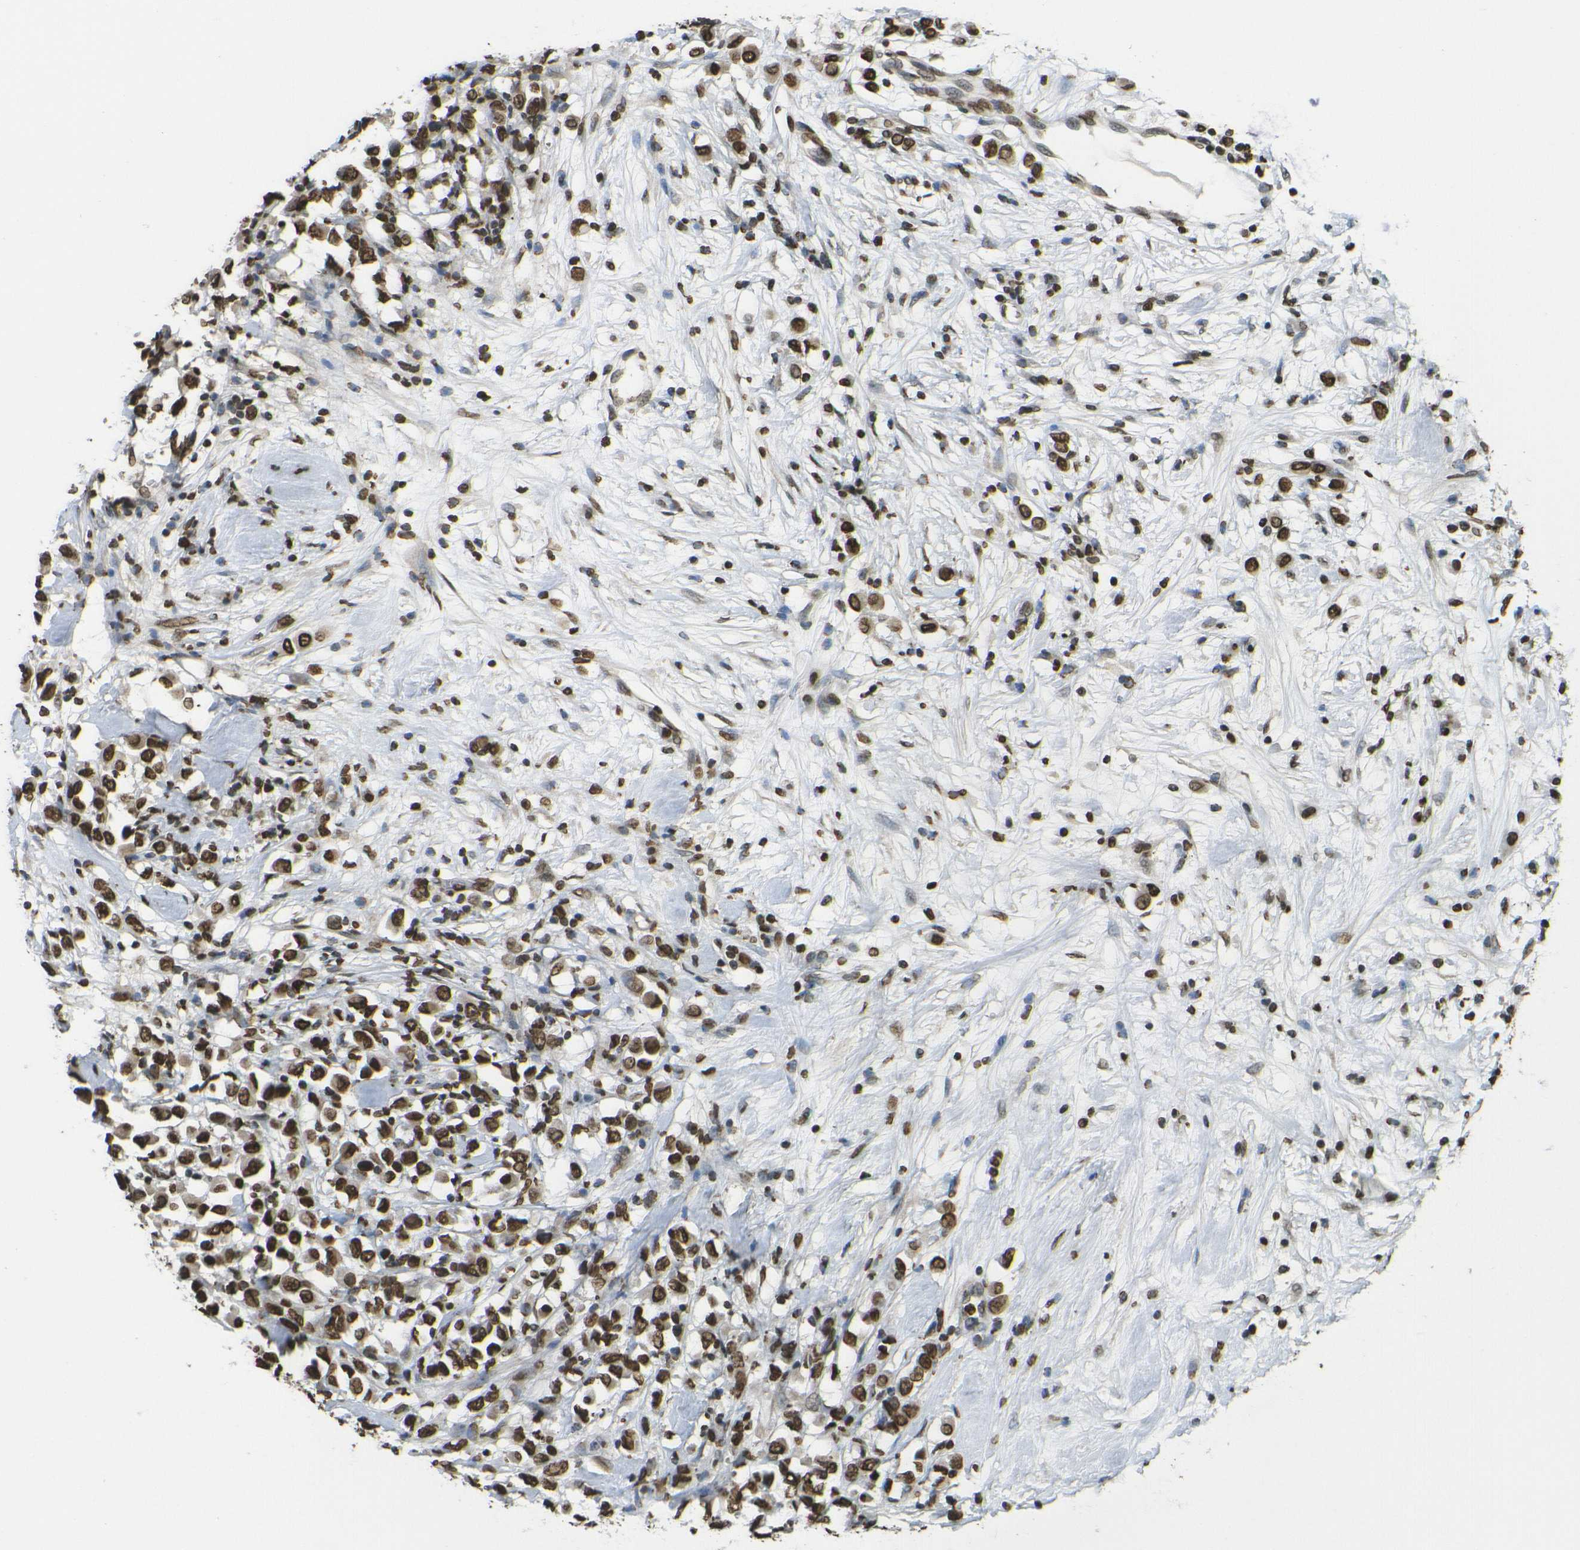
{"staining": {"intensity": "strong", "quantity": ">75%", "location": "nuclear"}, "tissue": "breast cancer", "cell_type": "Tumor cells", "image_type": "cancer", "snomed": [{"axis": "morphology", "description": "Duct carcinoma"}, {"axis": "topography", "description": "Breast"}], "caption": "Strong nuclear expression for a protein is identified in about >75% of tumor cells of breast cancer (invasive ductal carcinoma) using immunohistochemistry.", "gene": "H4C16", "patient": {"sex": "female", "age": 61}}